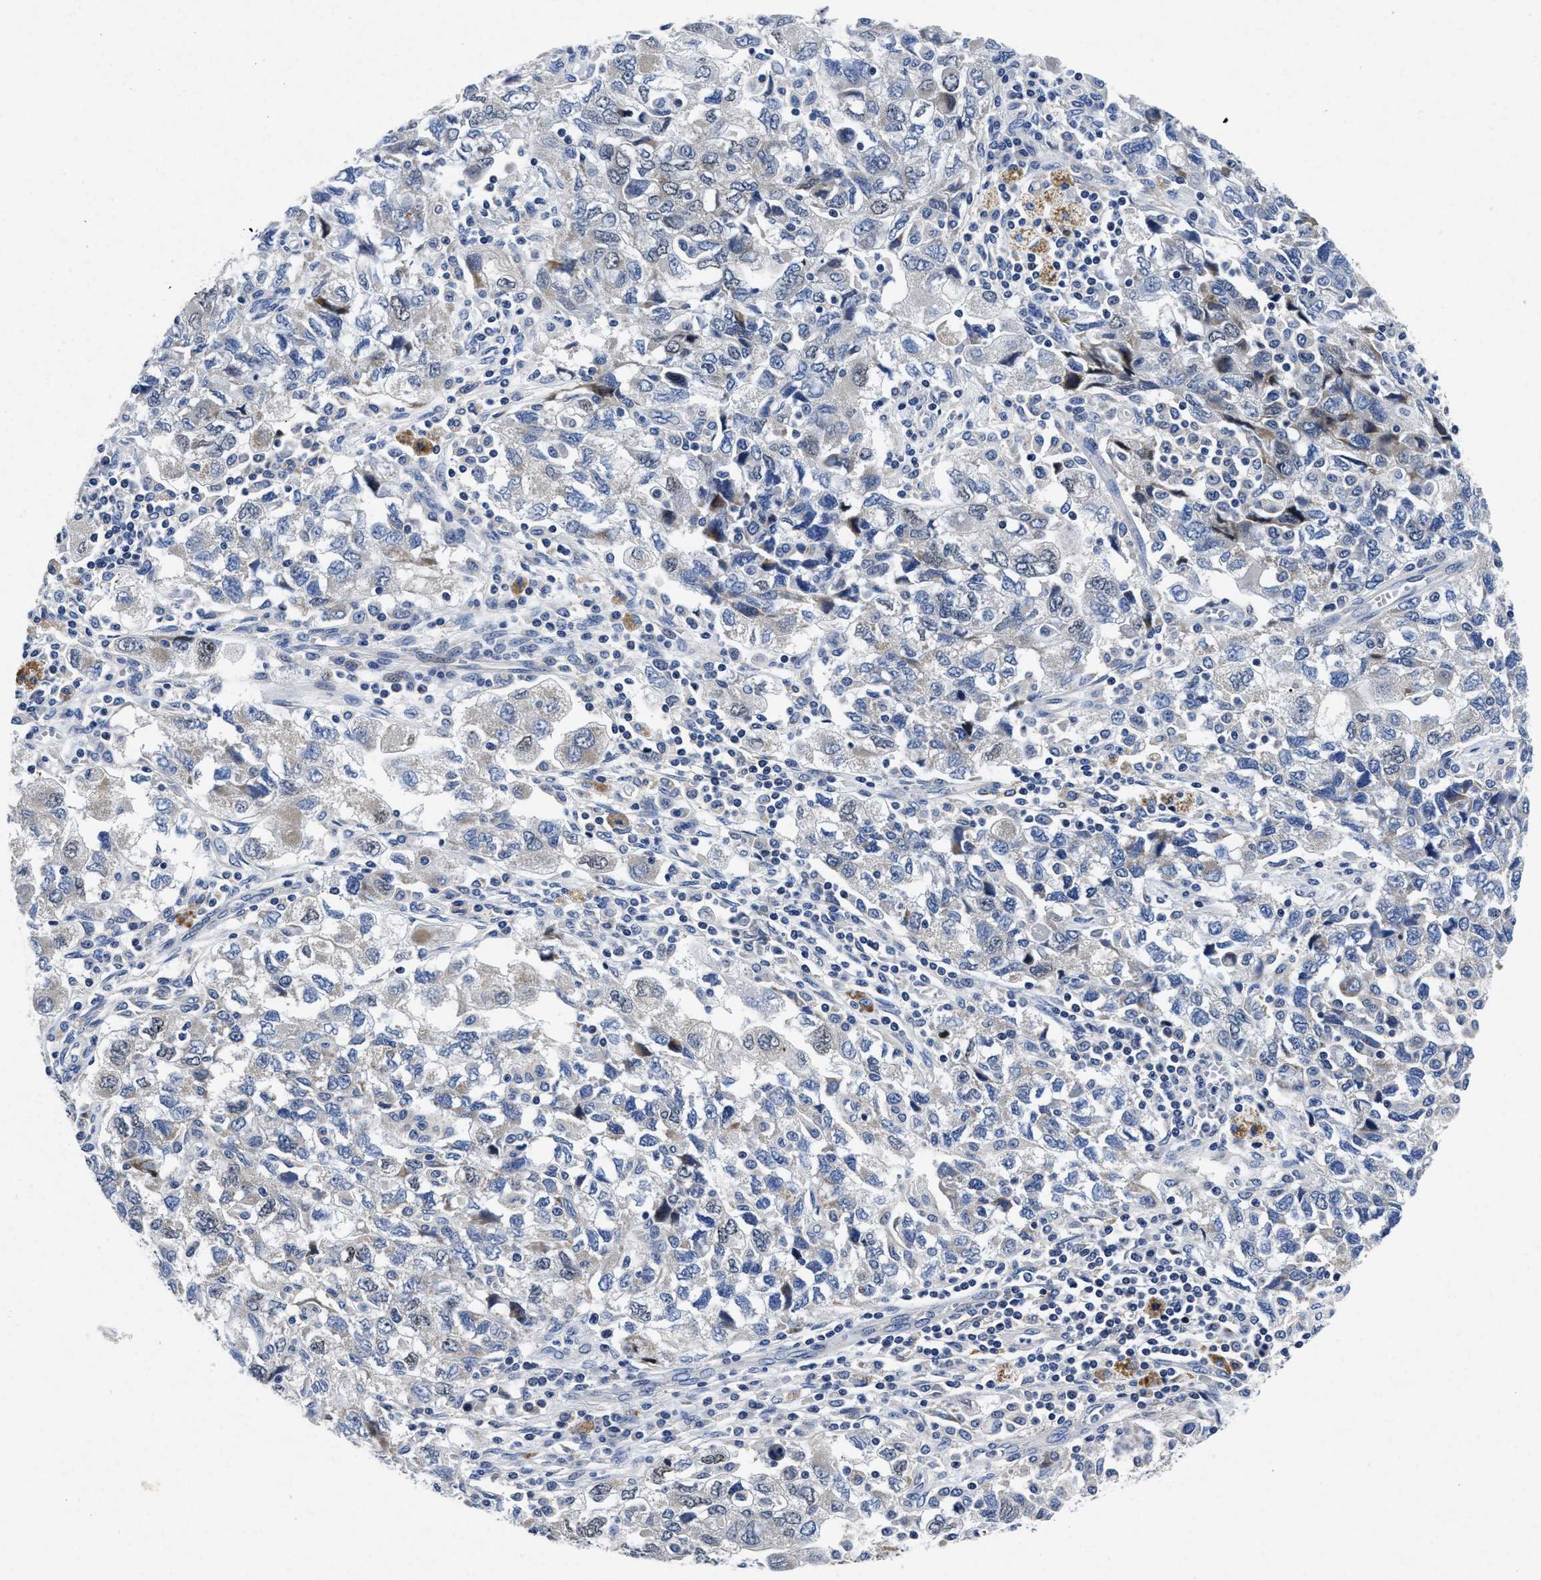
{"staining": {"intensity": "weak", "quantity": "<25%", "location": "cytoplasmic/membranous"}, "tissue": "ovarian cancer", "cell_type": "Tumor cells", "image_type": "cancer", "snomed": [{"axis": "morphology", "description": "Carcinoma, NOS"}, {"axis": "morphology", "description": "Cystadenocarcinoma, serous, NOS"}, {"axis": "topography", "description": "Ovary"}], "caption": "Immunohistochemical staining of human carcinoma (ovarian) demonstrates no significant expression in tumor cells. Nuclei are stained in blue.", "gene": "LAD1", "patient": {"sex": "female", "age": 69}}